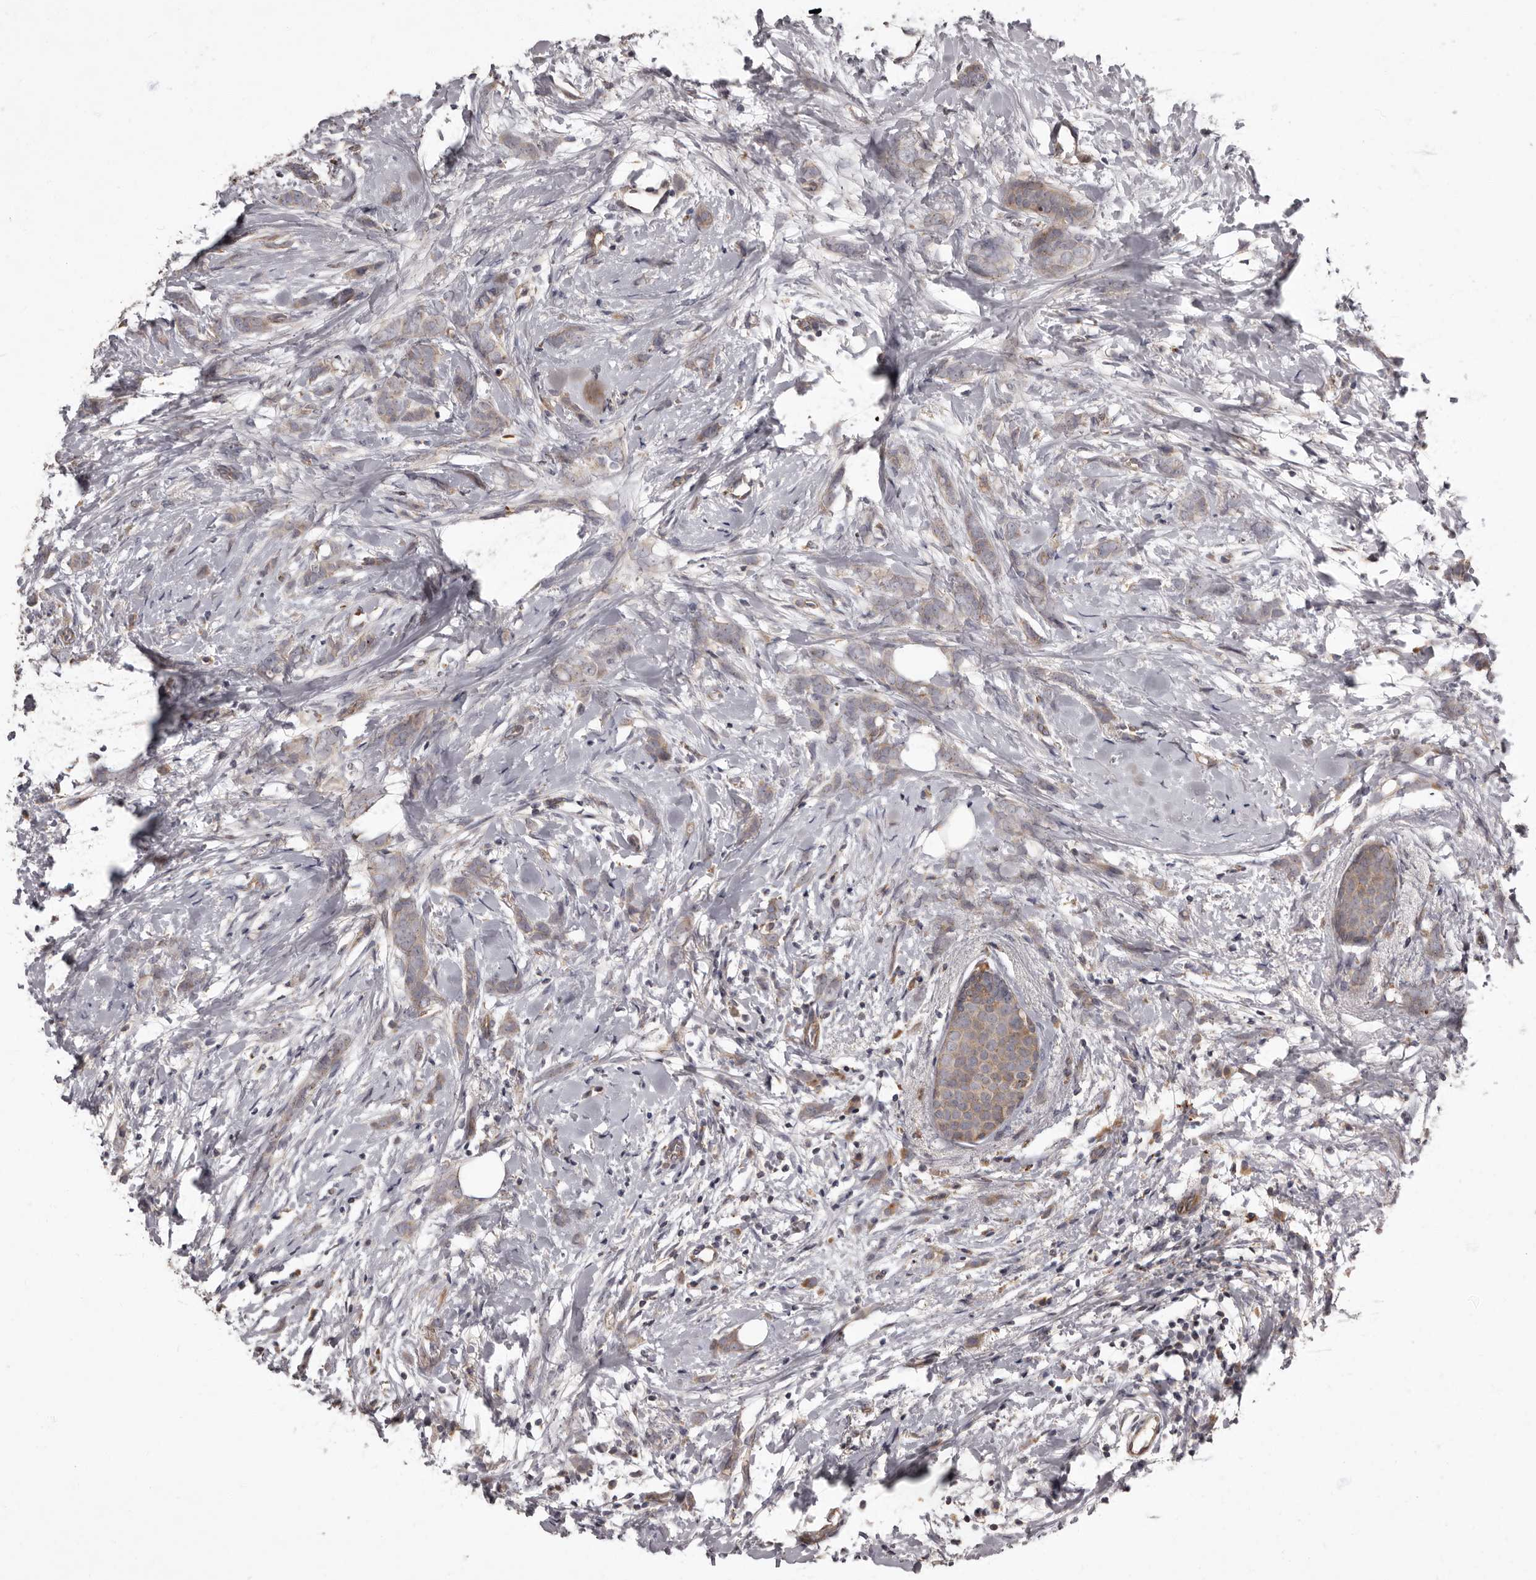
{"staining": {"intensity": "weak", "quantity": ">75%", "location": "cytoplasmic/membranous"}, "tissue": "breast cancer", "cell_type": "Tumor cells", "image_type": "cancer", "snomed": [{"axis": "morphology", "description": "Lobular carcinoma, in situ"}, {"axis": "morphology", "description": "Lobular carcinoma"}, {"axis": "topography", "description": "Breast"}], "caption": "Approximately >75% of tumor cells in lobular carcinoma in situ (breast) reveal weak cytoplasmic/membranous protein staining as visualized by brown immunohistochemical staining.", "gene": "ADCY2", "patient": {"sex": "female", "age": 41}}